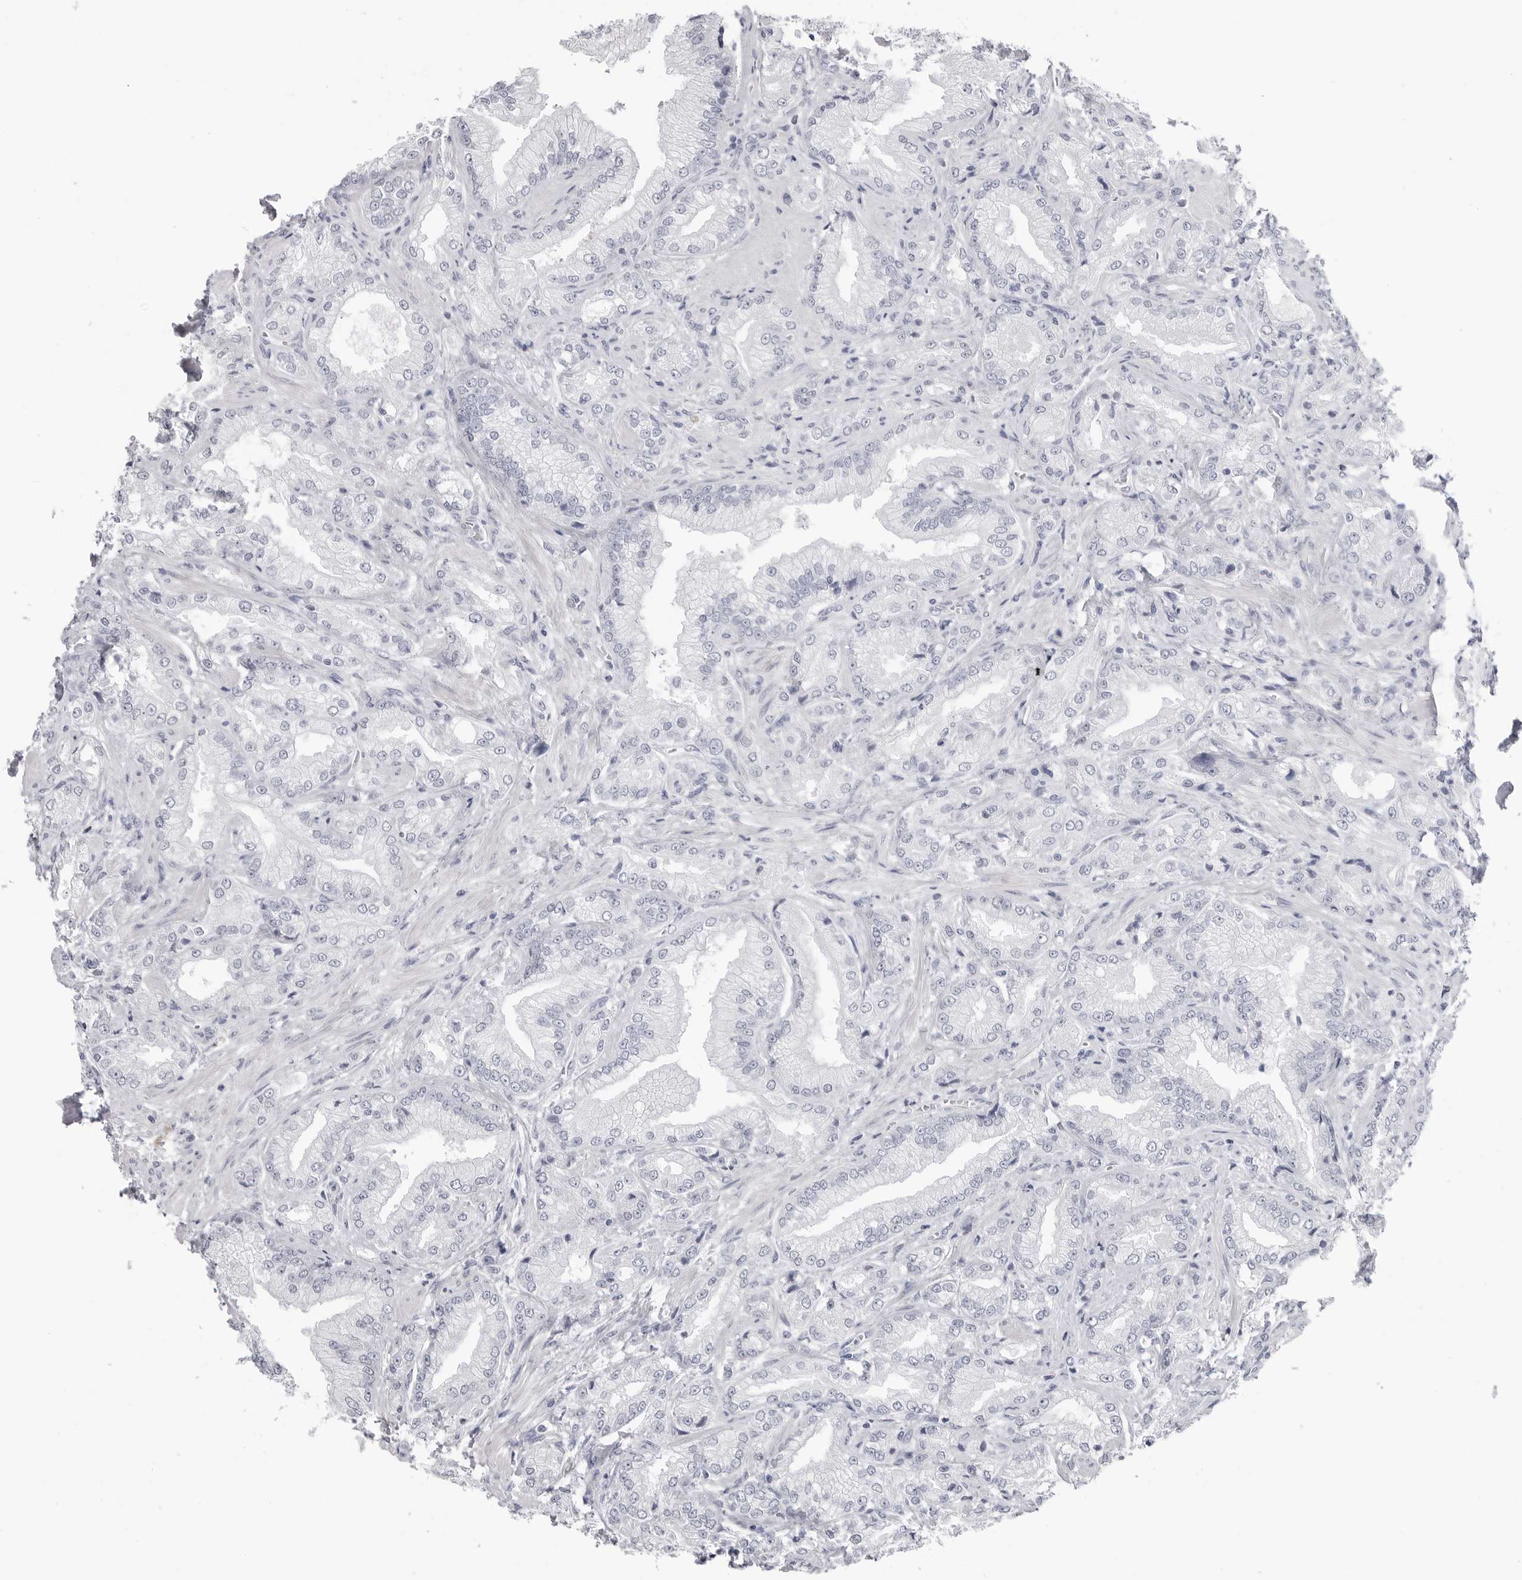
{"staining": {"intensity": "negative", "quantity": "none", "location": "none"}, "tissue": "prostate cancer", "cell_type": "Tumor cells", "image_type": "cancer", "snomed": [{"axis": "morphology", "description": "Adenocarcinoma, Low grade"}, {"axis": "topography", "description": "Prostate"}], "caption": "Photomicrograph shows no significant protein expression in tumor cells of prostate low-grade adenocarcinoma.", "gene": "PGA3", "patient": {"sex": "male", "age": 62}}